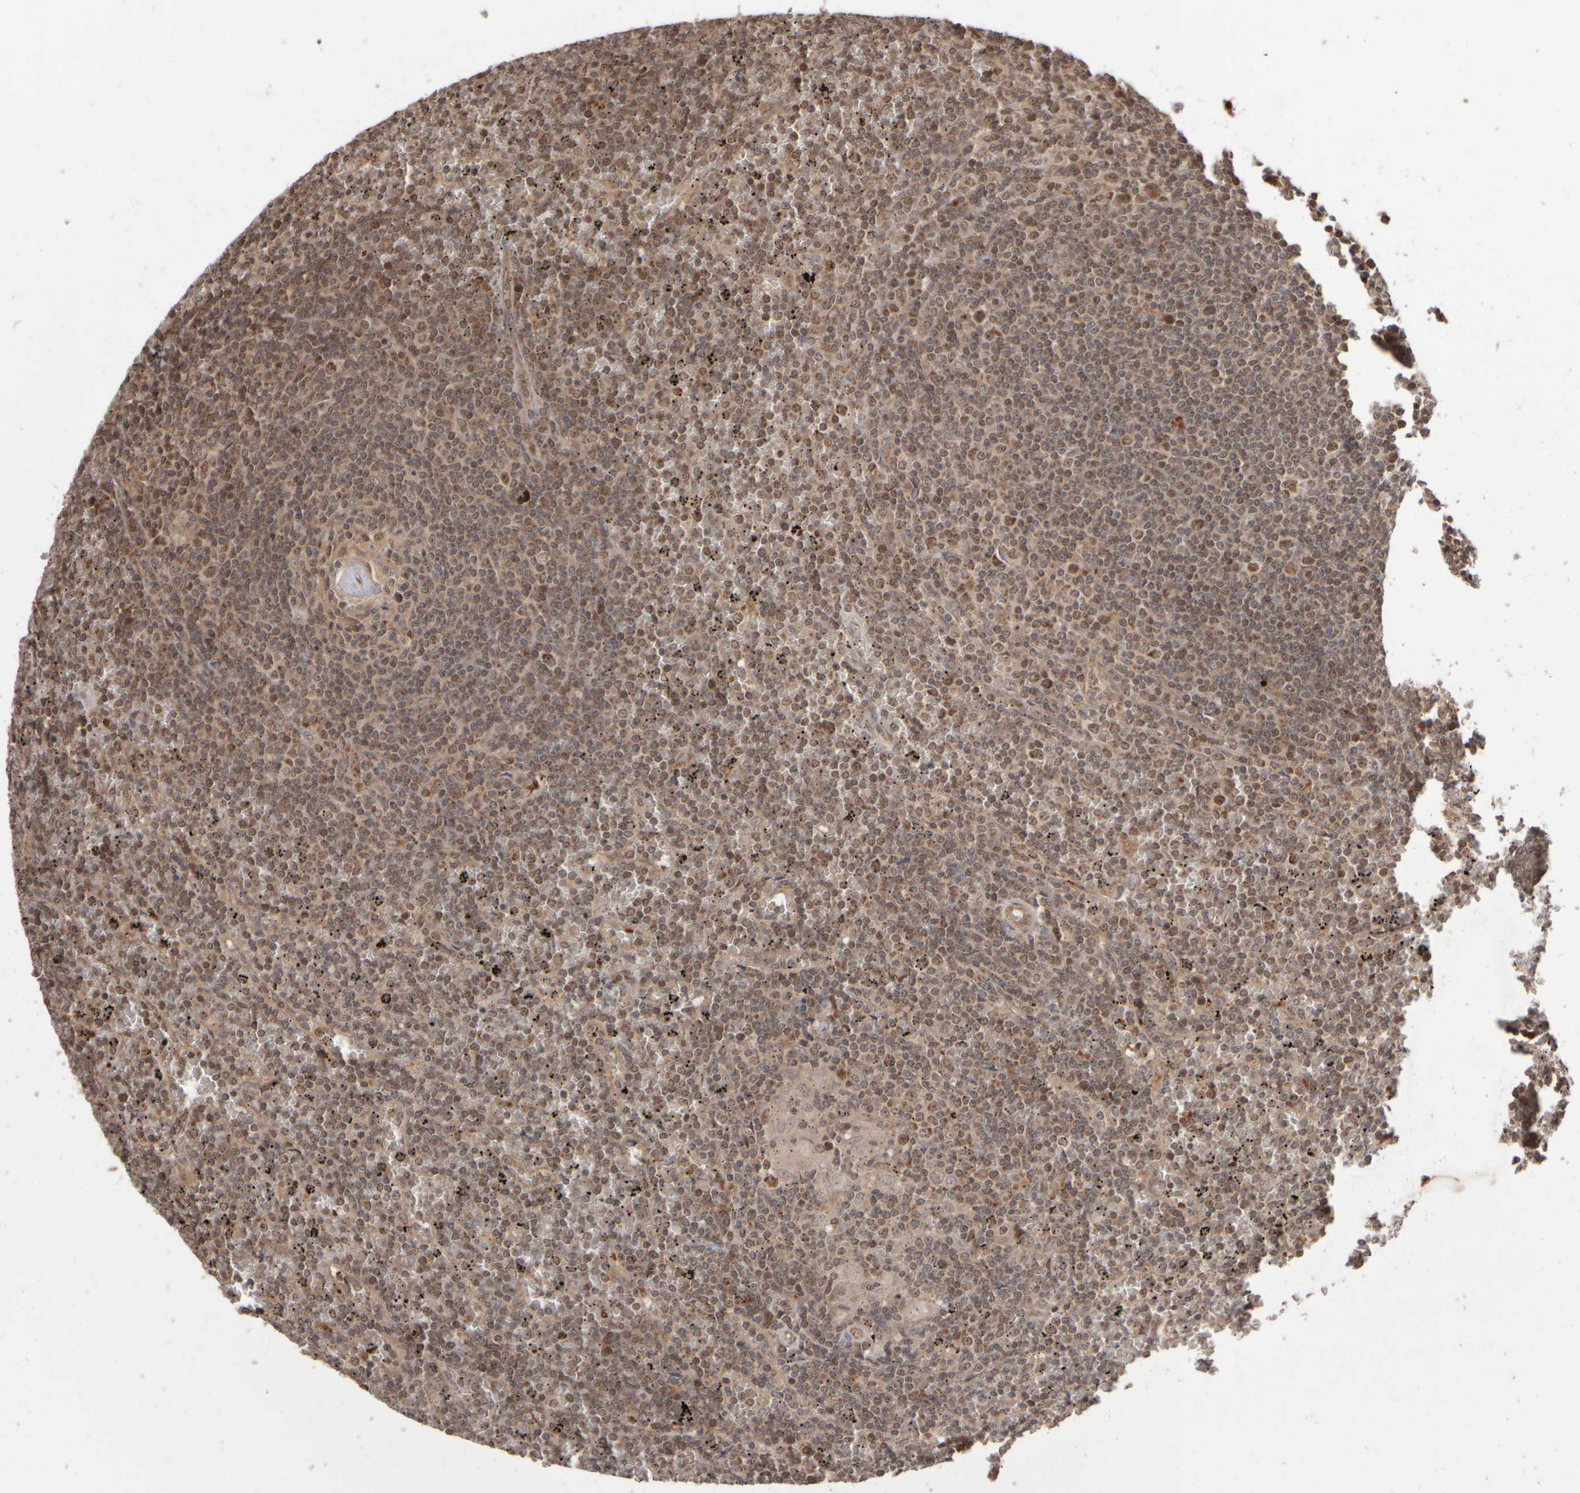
{"staining": {"intensity": "moderate", "quantity": ">75%", "location": "cytoplasmic/membranous,nuclear"}, "tissue": "lymphoma", "cell_type": "Tumor cells", "image_type": "cancer", "snomed": [{"axis": "morphology", "description": "Malignant lymphoma, non-Hodgkin's type, Low grade"}, {"axis": "topography", "description": "Spleen"}], "caption": "Immunohistochemistry (DAB (3,3'-diaminobenzidine)) staining of malignant lymphoma, non-Hodgkin's type (low-grade) shows moderate cytoplasmic/membranous and nuclear protein positivity in about >75% of tumor cells.", "gene": "ABHD11", "patient": {"sex": "female", "age": 19}}